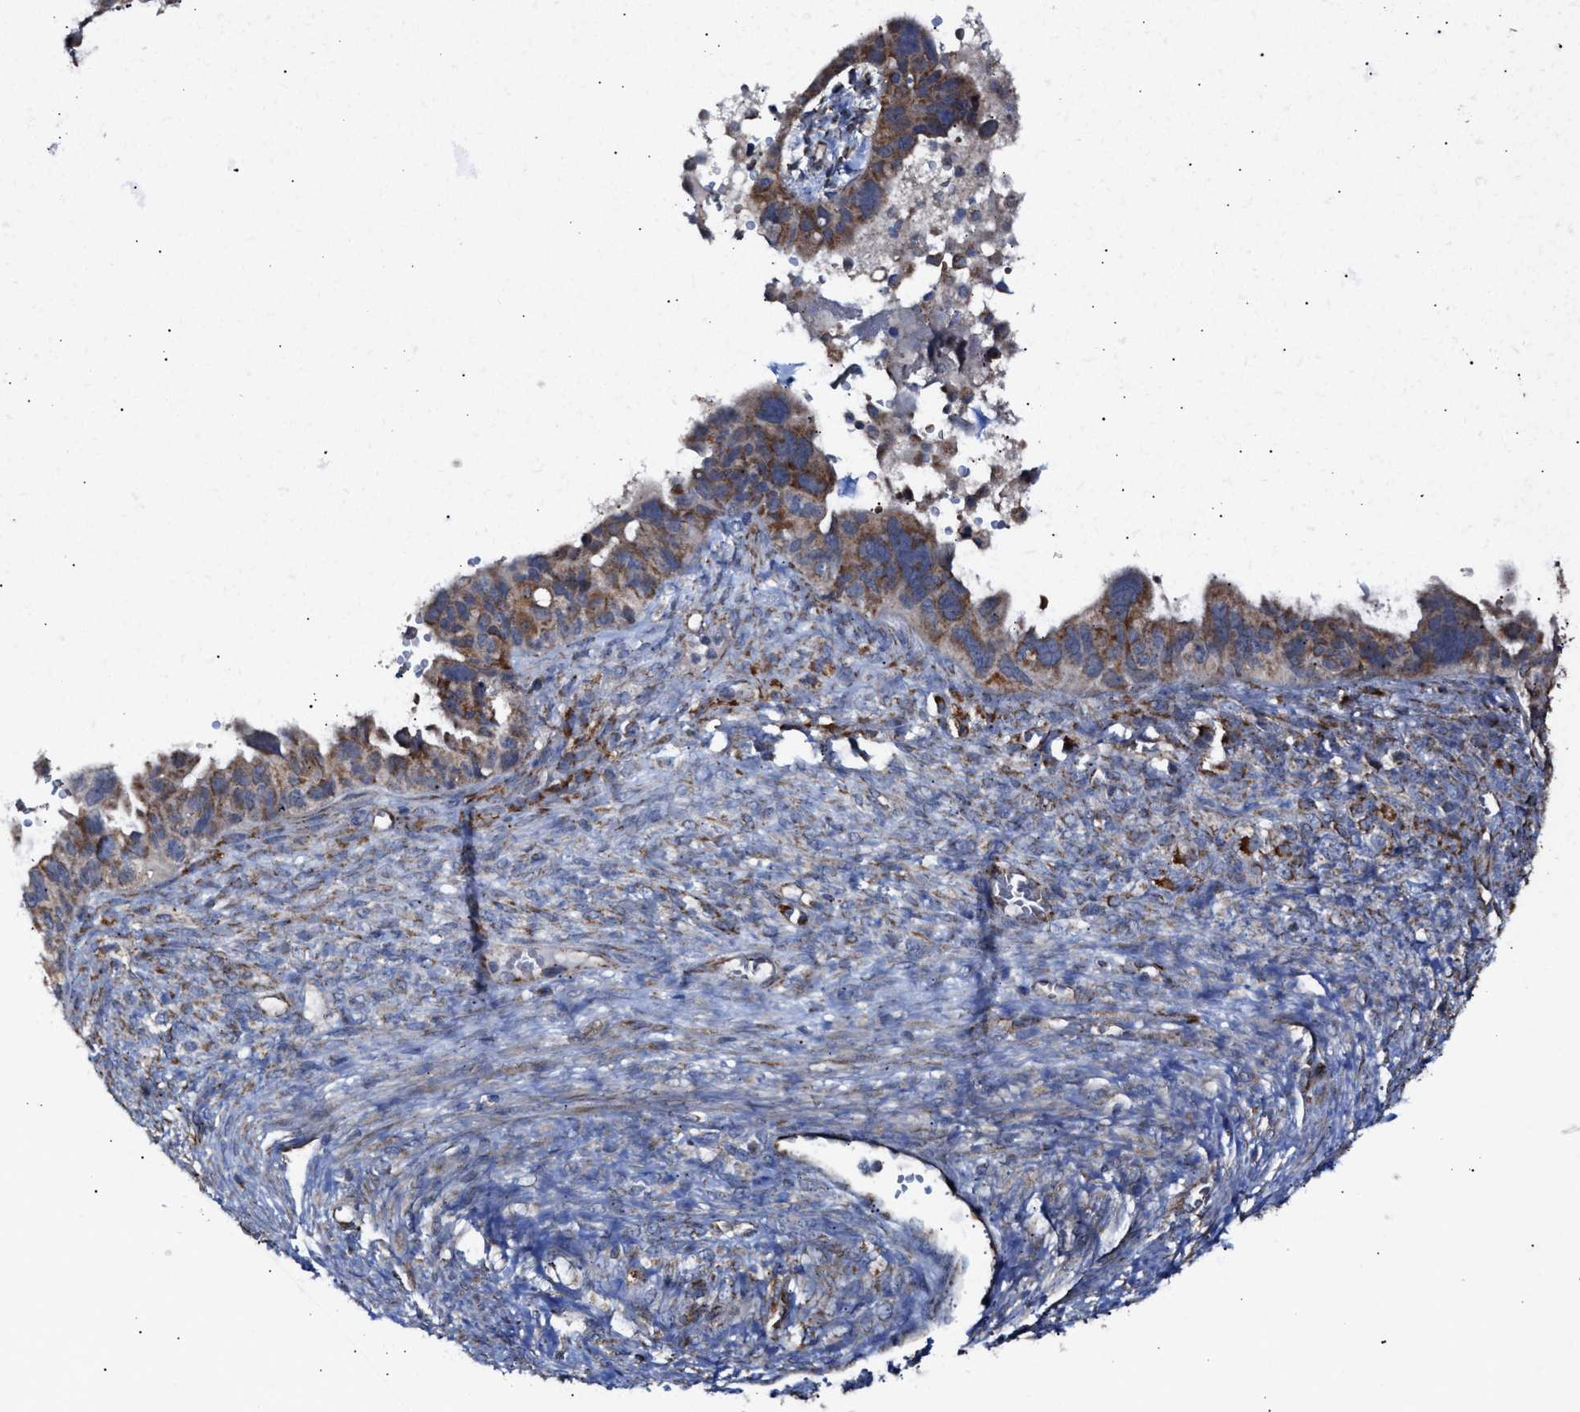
{"staining": {"intensity": "weak", "quantity": "25%-75%", "location": "cytoplasmic/membranous"}, "tissue": "ovarian cancer", "cell_type": "Tumor cells", "image_type": "cancer", "snomed": [{"axis": "morphology", "description": "Cystadenocarcinoma, serous, NOS"}, {"axis": "topography", "description": "Ovary"}], "caption": "IHC (DAB) staining of human serous cystadenocarcinoma (ovarian) shows weak cytoplasmic/membranous protein expression in approximately 25%-75% of tumor cells.", "gene": "MECR", "patient": {"sex": "female", "age": 79}}